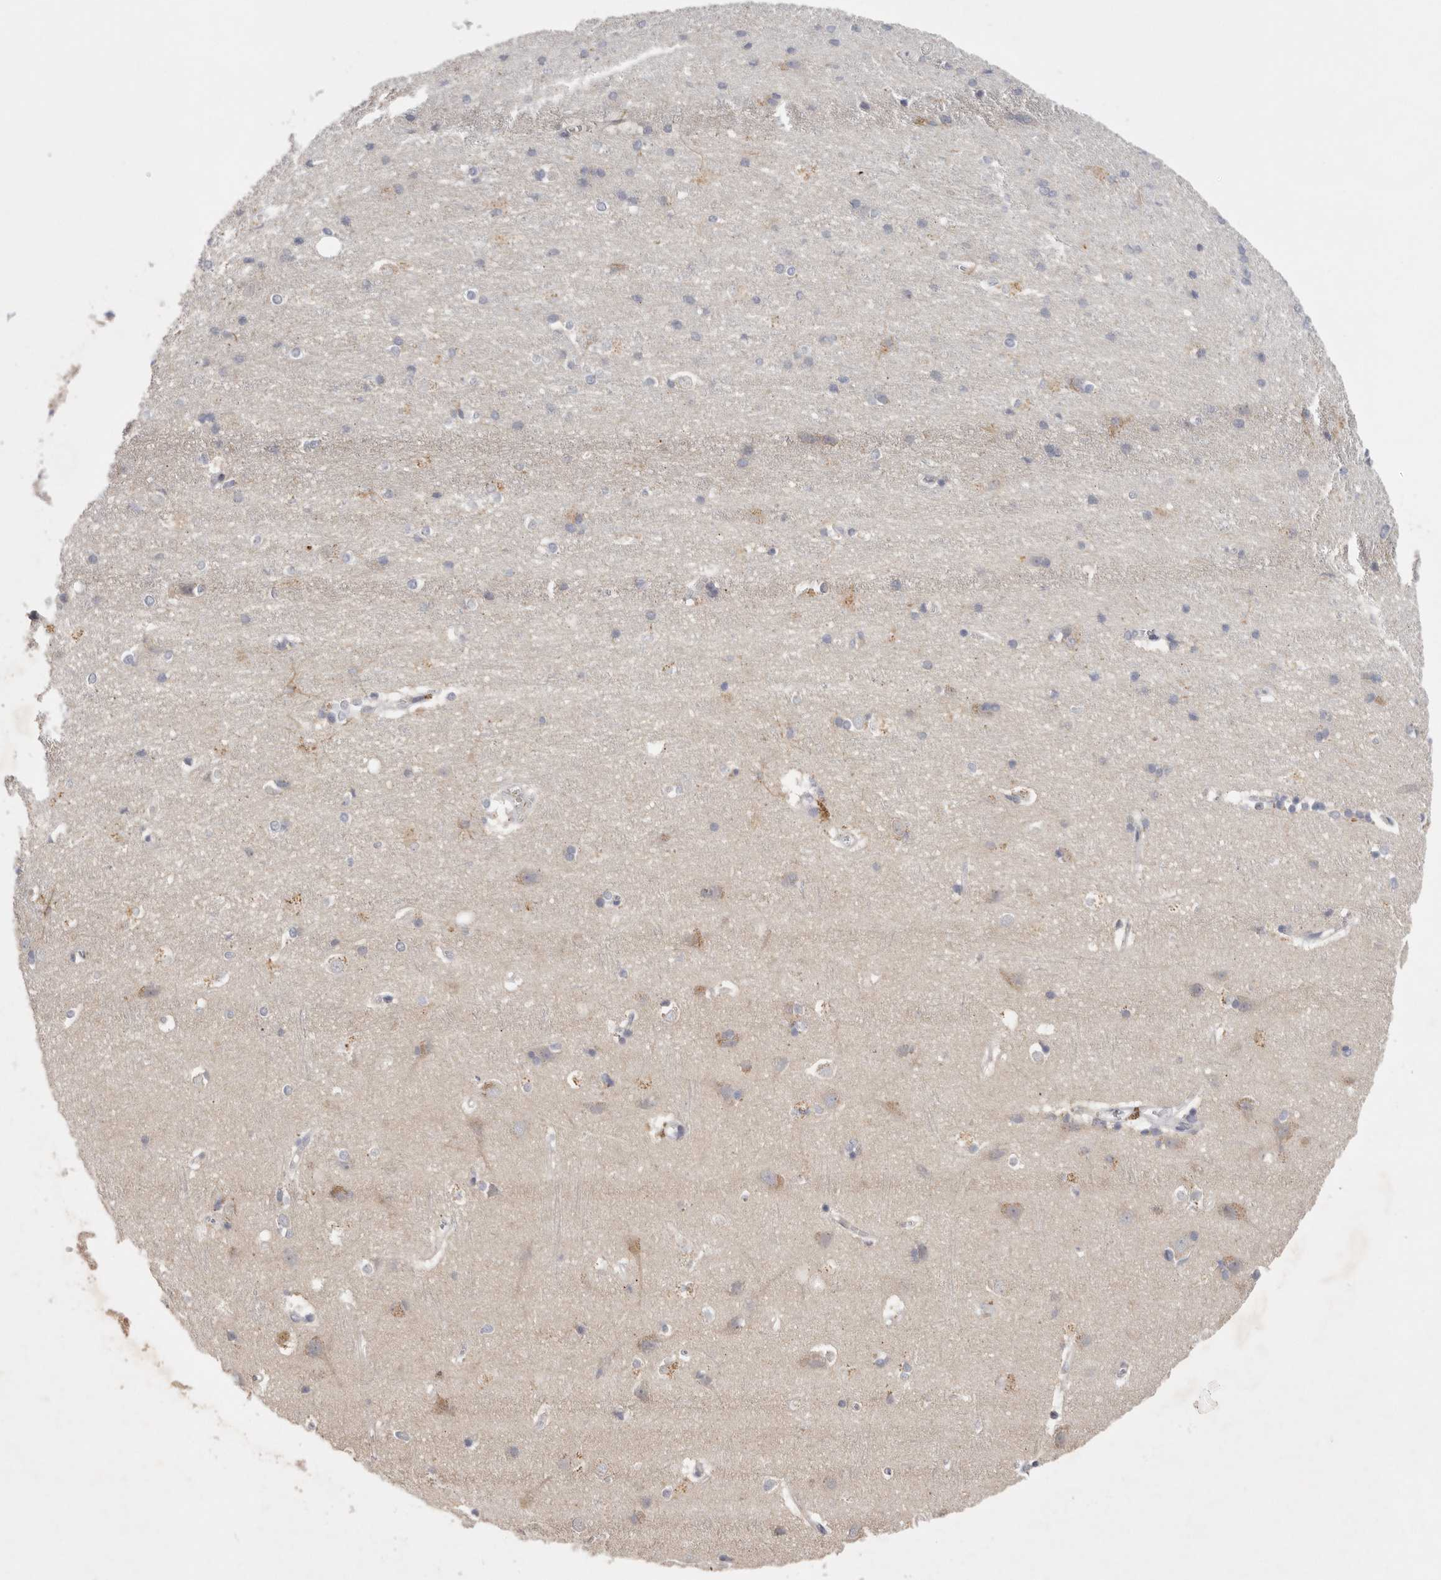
{"staining": {"intensity": "negative", "quantity": "none", "location": "none"}, "tissue": "cerebral cortex", "cell_type": "Endothelial cells", "image_type": "normal", "snomed": [{"axis": "morphology", "description": "Normal tissue, NOS"}, {"axis": "topography", "description": "Cerebral cortex"}], "caption": "An image of human cerebral cortex is negative for staining in endothelial cells. The staining is performed using DAB (3,3'-diaminobenzidine) brown chromogen with nuclei counter-stained in using hematoxylin.", "gene": "CFAP298", "patient": {"sex": "male", "age": 54}}